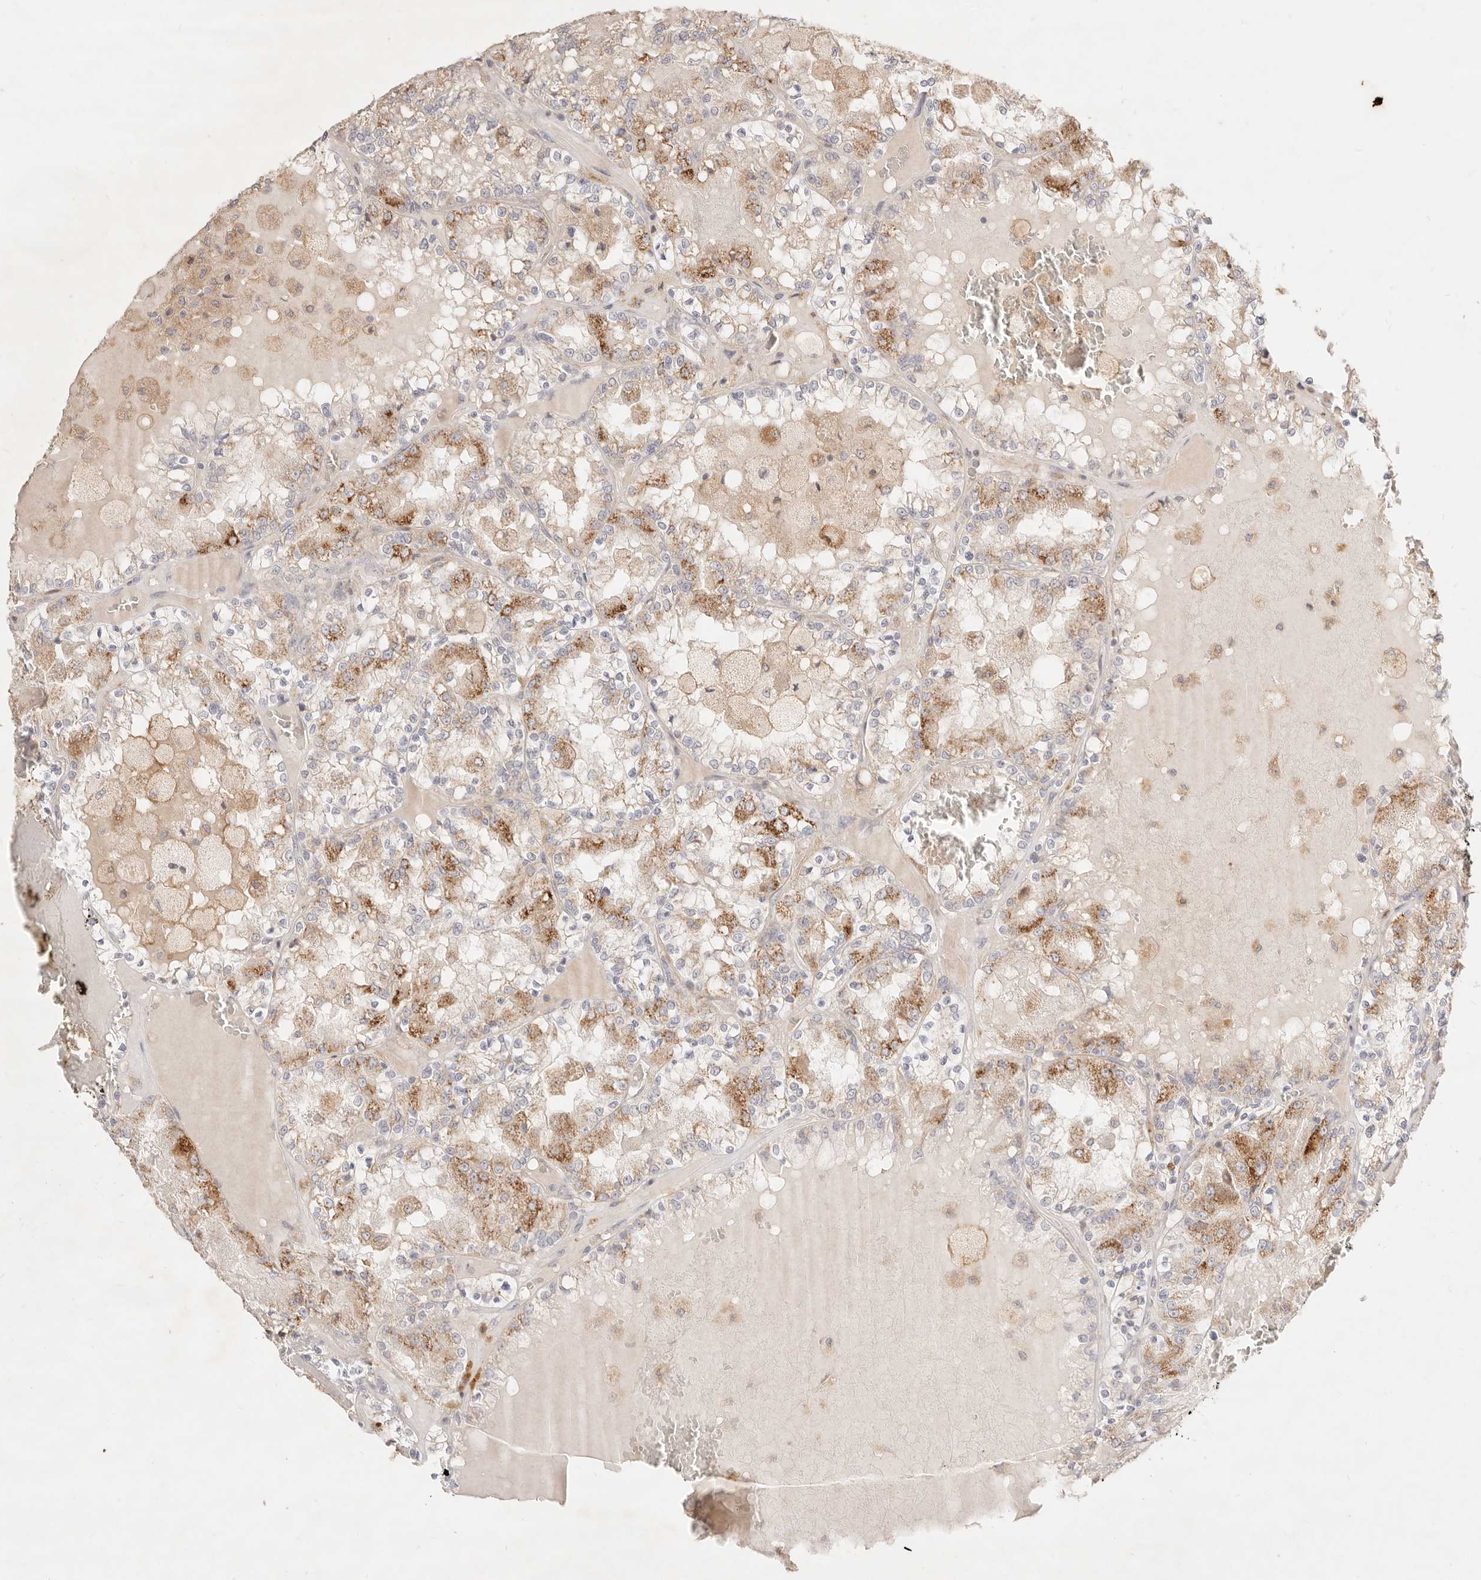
{"staining": {"intensity": "moderate", "quantity": "25%-75%", "location": "cytoplasmic/membranous"}, "tissue": "renal cancer", "cell_type": "Tumor cells", "image_type": "cancer", "snomed": [{"axis": "morphology", "description": "Adenocarcinoma, NOS"}, {"axis": "topography", "description": "Kidney"}], "caption": "Protein staining of adenocarcinoma (renal) tissue exhibits moderate cytoplasmic/membranous staining in approximately 25%-75% of tumor cells.", "gene": "ACOX1", "patient": {"sex": "female", "age": 56}}